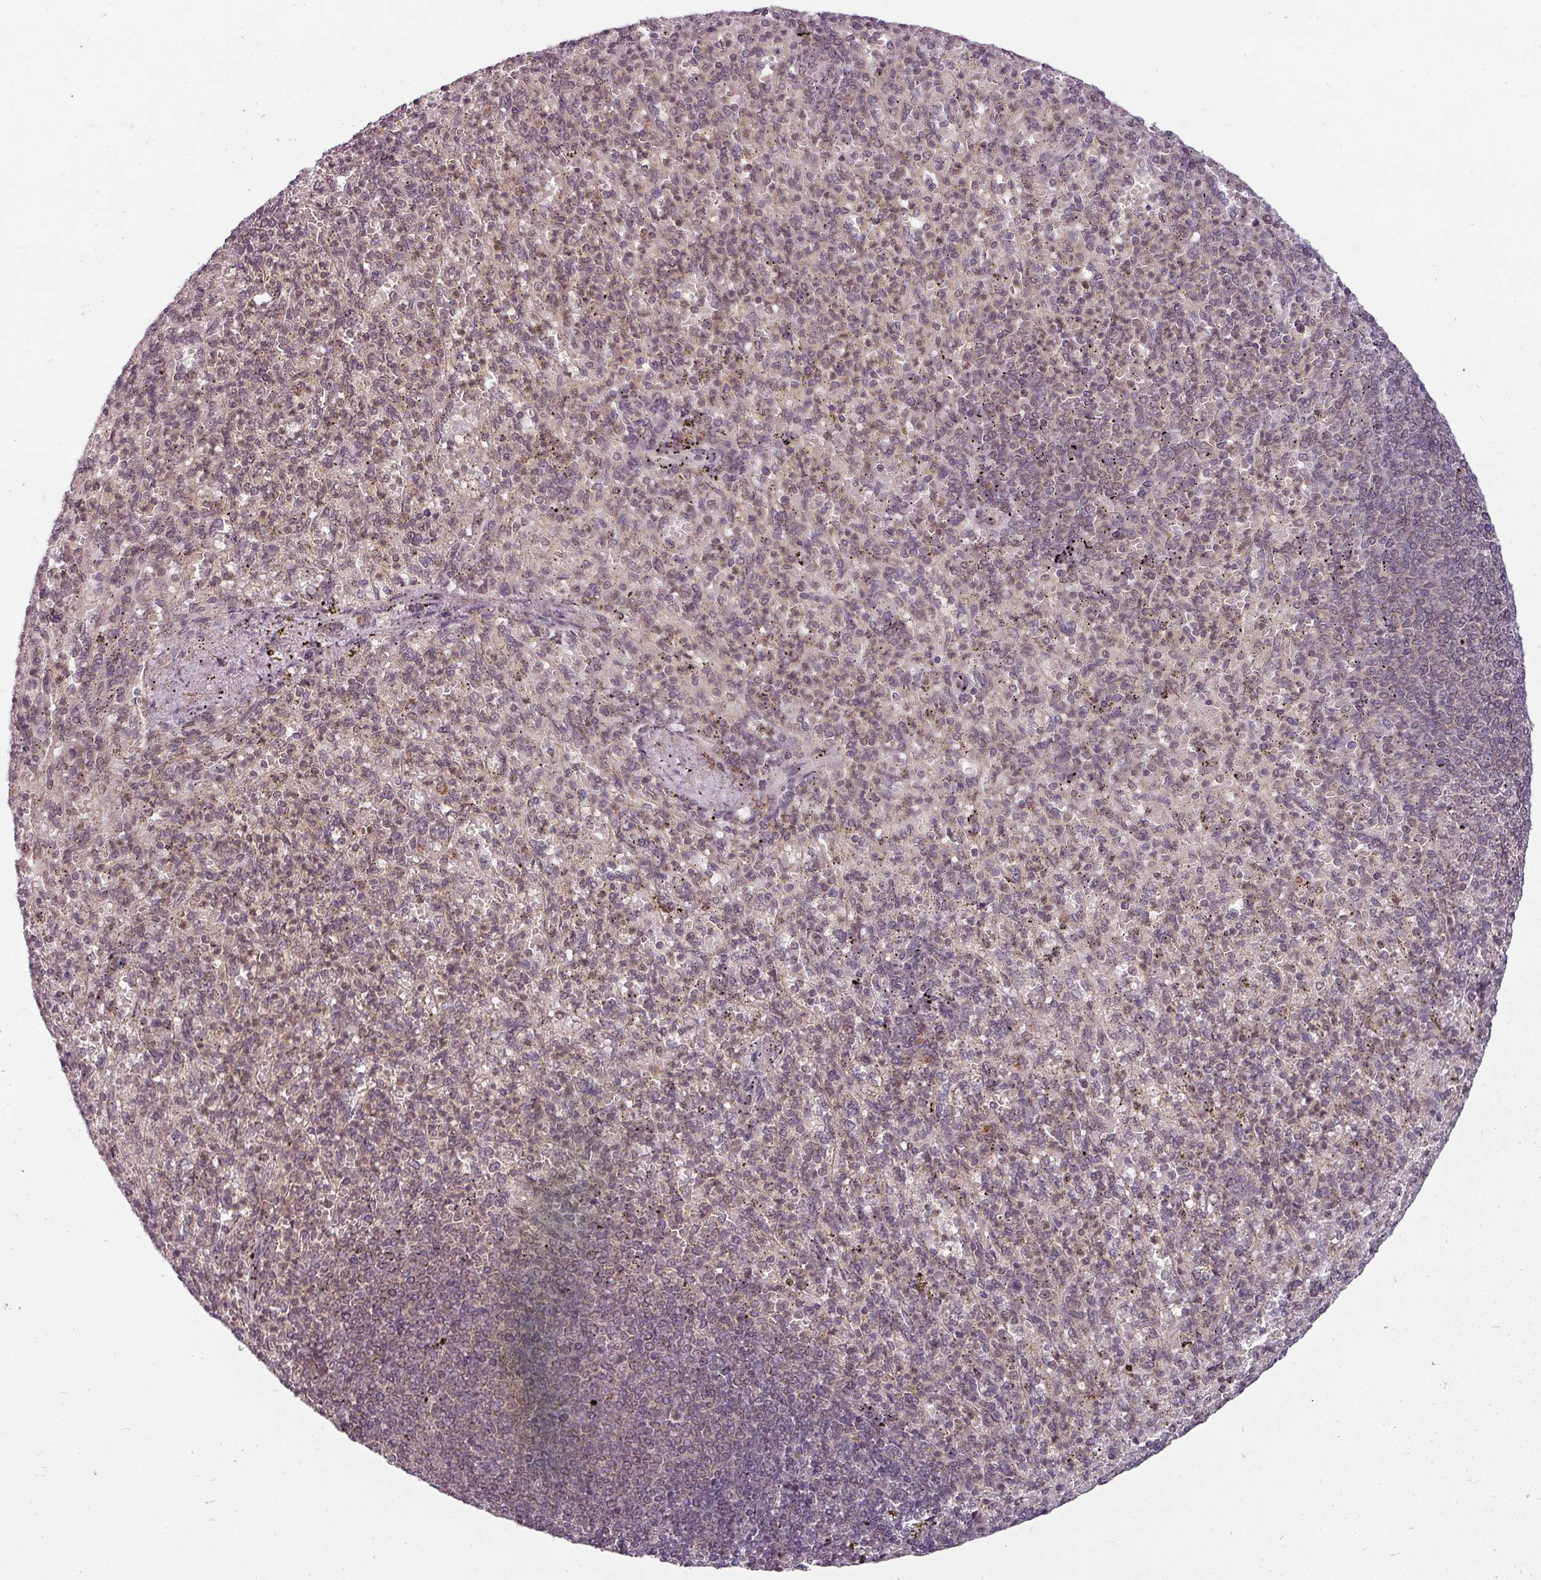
{"staining": {"intensity": "weak", "quantity": "25%-75%", "location": "cytoplasmic/membranous"}, "tissue": "spleen", "cell_type": "Cells in red pulp", "image_type": "normal", "snomed": [{"axis": "morphology", "description": "Normal tissue, NOS"}, {"axis": "topography", "description": "Spleen"}], "caption": "Human spleen stained with a protein marker reveals weak staining in cells in red pulp.", "gene": "CLIC1", "patient": {"sex": "female", "age": 74}}